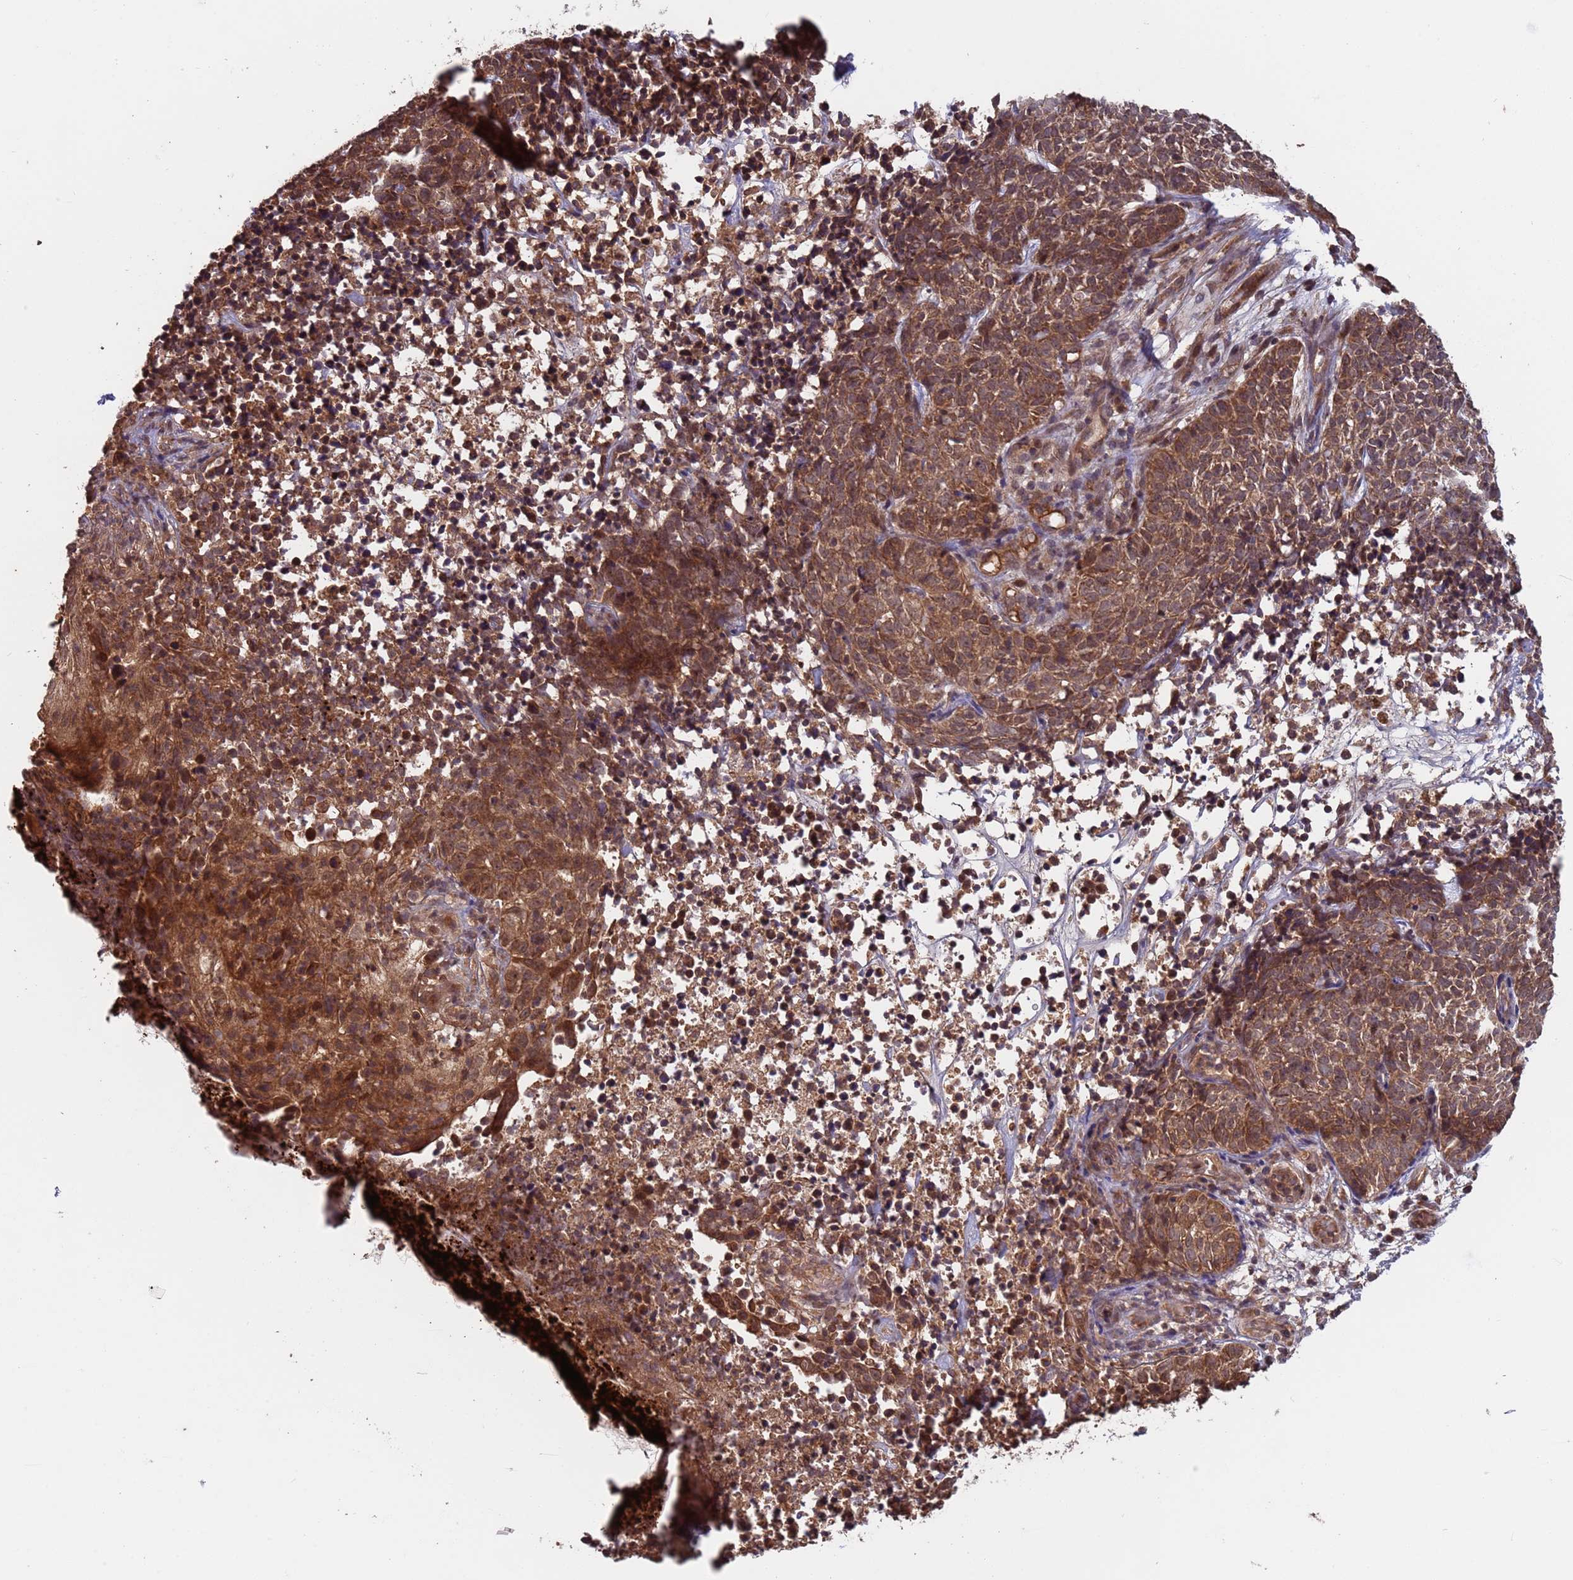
{"staining": {"intensity": "strong", "quantity": ">75%", "location": "cytoplasmic/membranous"}, "tissue": "skin cancer", "cell_type": "Tumor cells", "image_type": "cancer", "snomed": [{"axis": "morphology", "description": "Basal cell carcinoma"}, {"axis": "topography", "description": "Skin"}], "caption": "DAB (3,3'-diaminobenzidine) immunohistochemical staining of skin basal cell carcinoma shows strong cytoplasmic/membranous protein expression in about >75% of tumor cells.", "gene": "ERI1", "patient": {"sex": "female", "age": 84}}